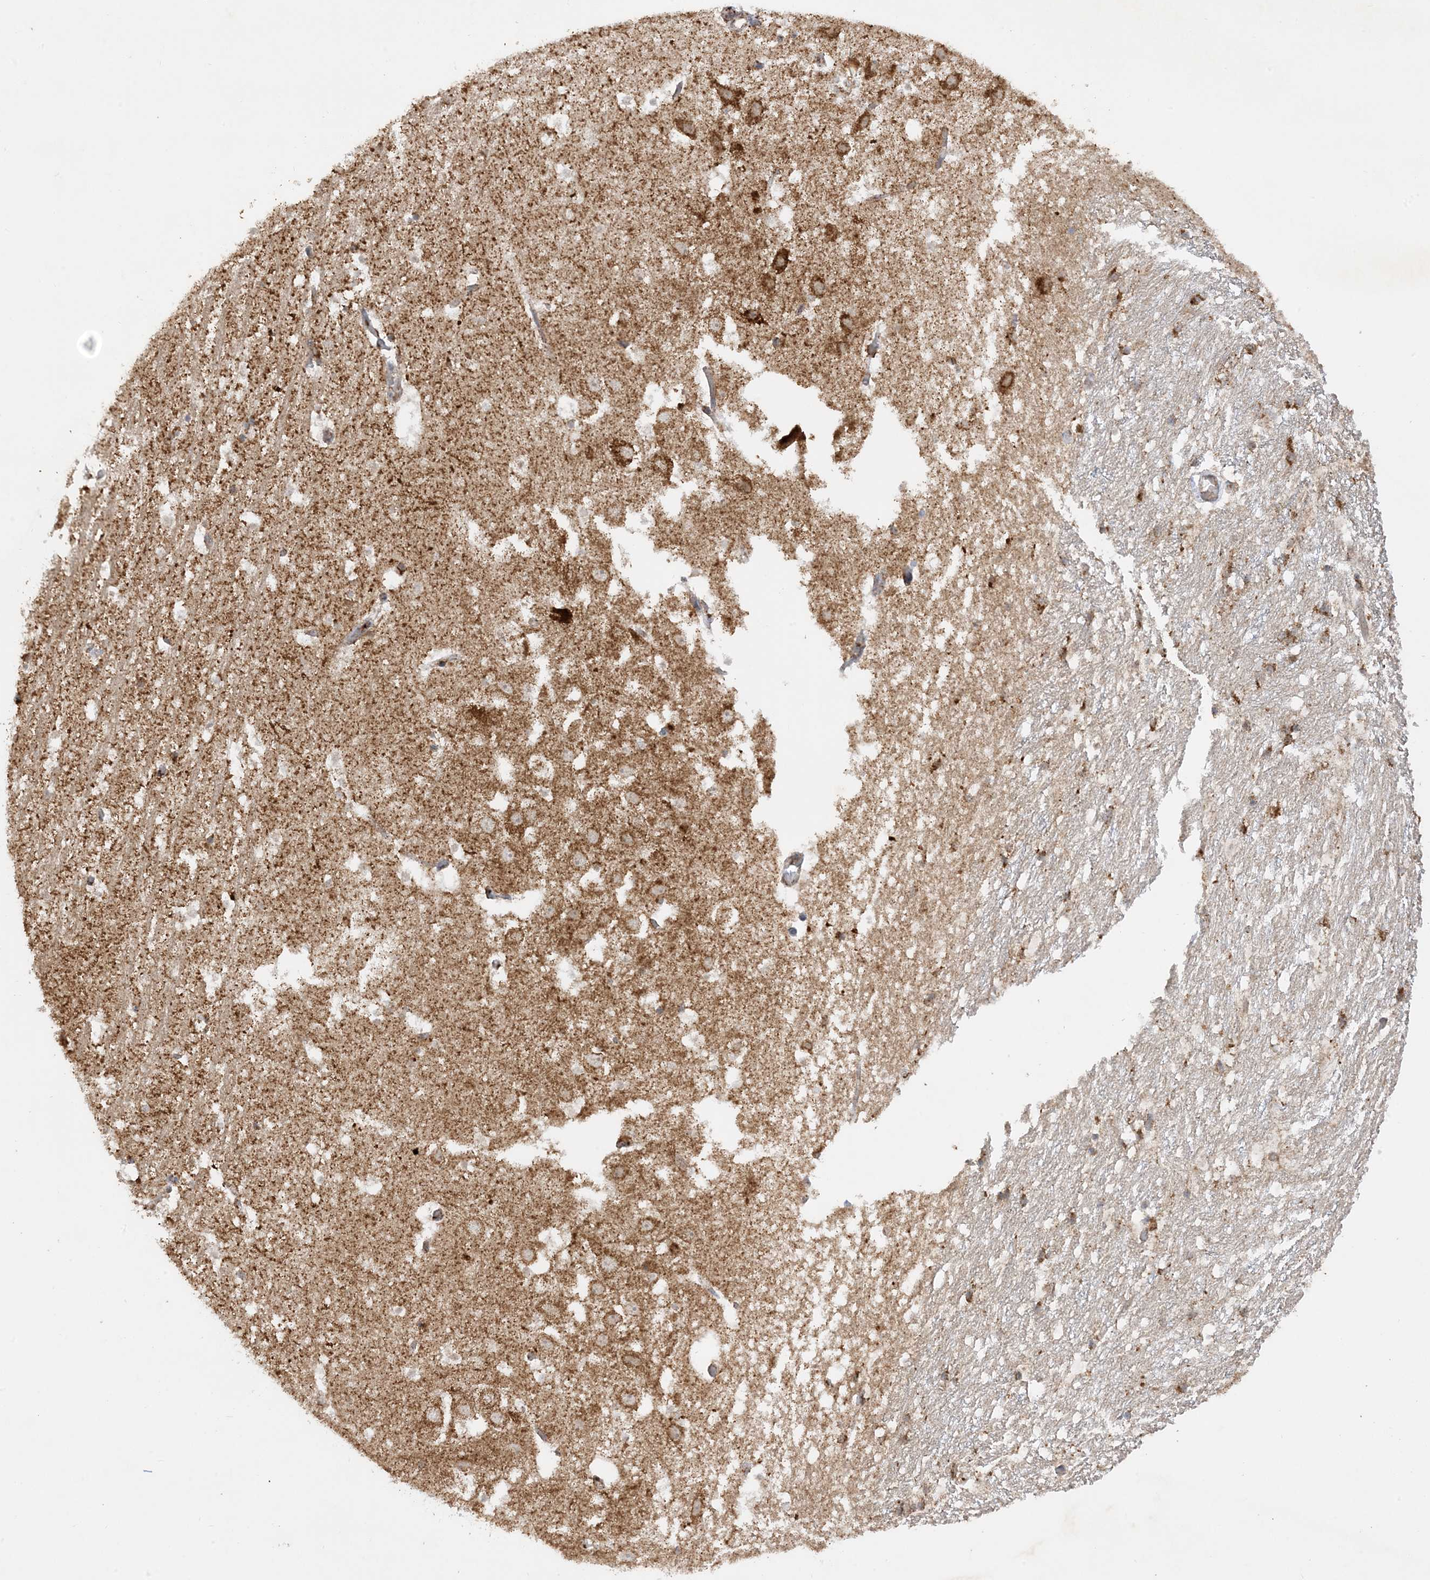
{"staining": {"intensity": "moderate", "quantity": "<25%", "location": "cytoplasmic/membranous"}, "tissue": "hippocampus", "cell_type": "Glial cells", "image_type": "normal", "snomed": [{"axis": "morphology", "description": "Normal tissue, NOS"}, {"axis": "topography", "description": "Hippocampus"}], "caption": "This photomicrograph demonstrates unremarkable hippocampus stained with immunohistochemistry (IHC) to label a protein in brown. The cytoplasmic/membranous of glial cells show moderate positivity for the protein. Nuclei are counter-stained blue.", "gene": "NDUFAF3", "patient": {"sex": "female", "age": 52}}